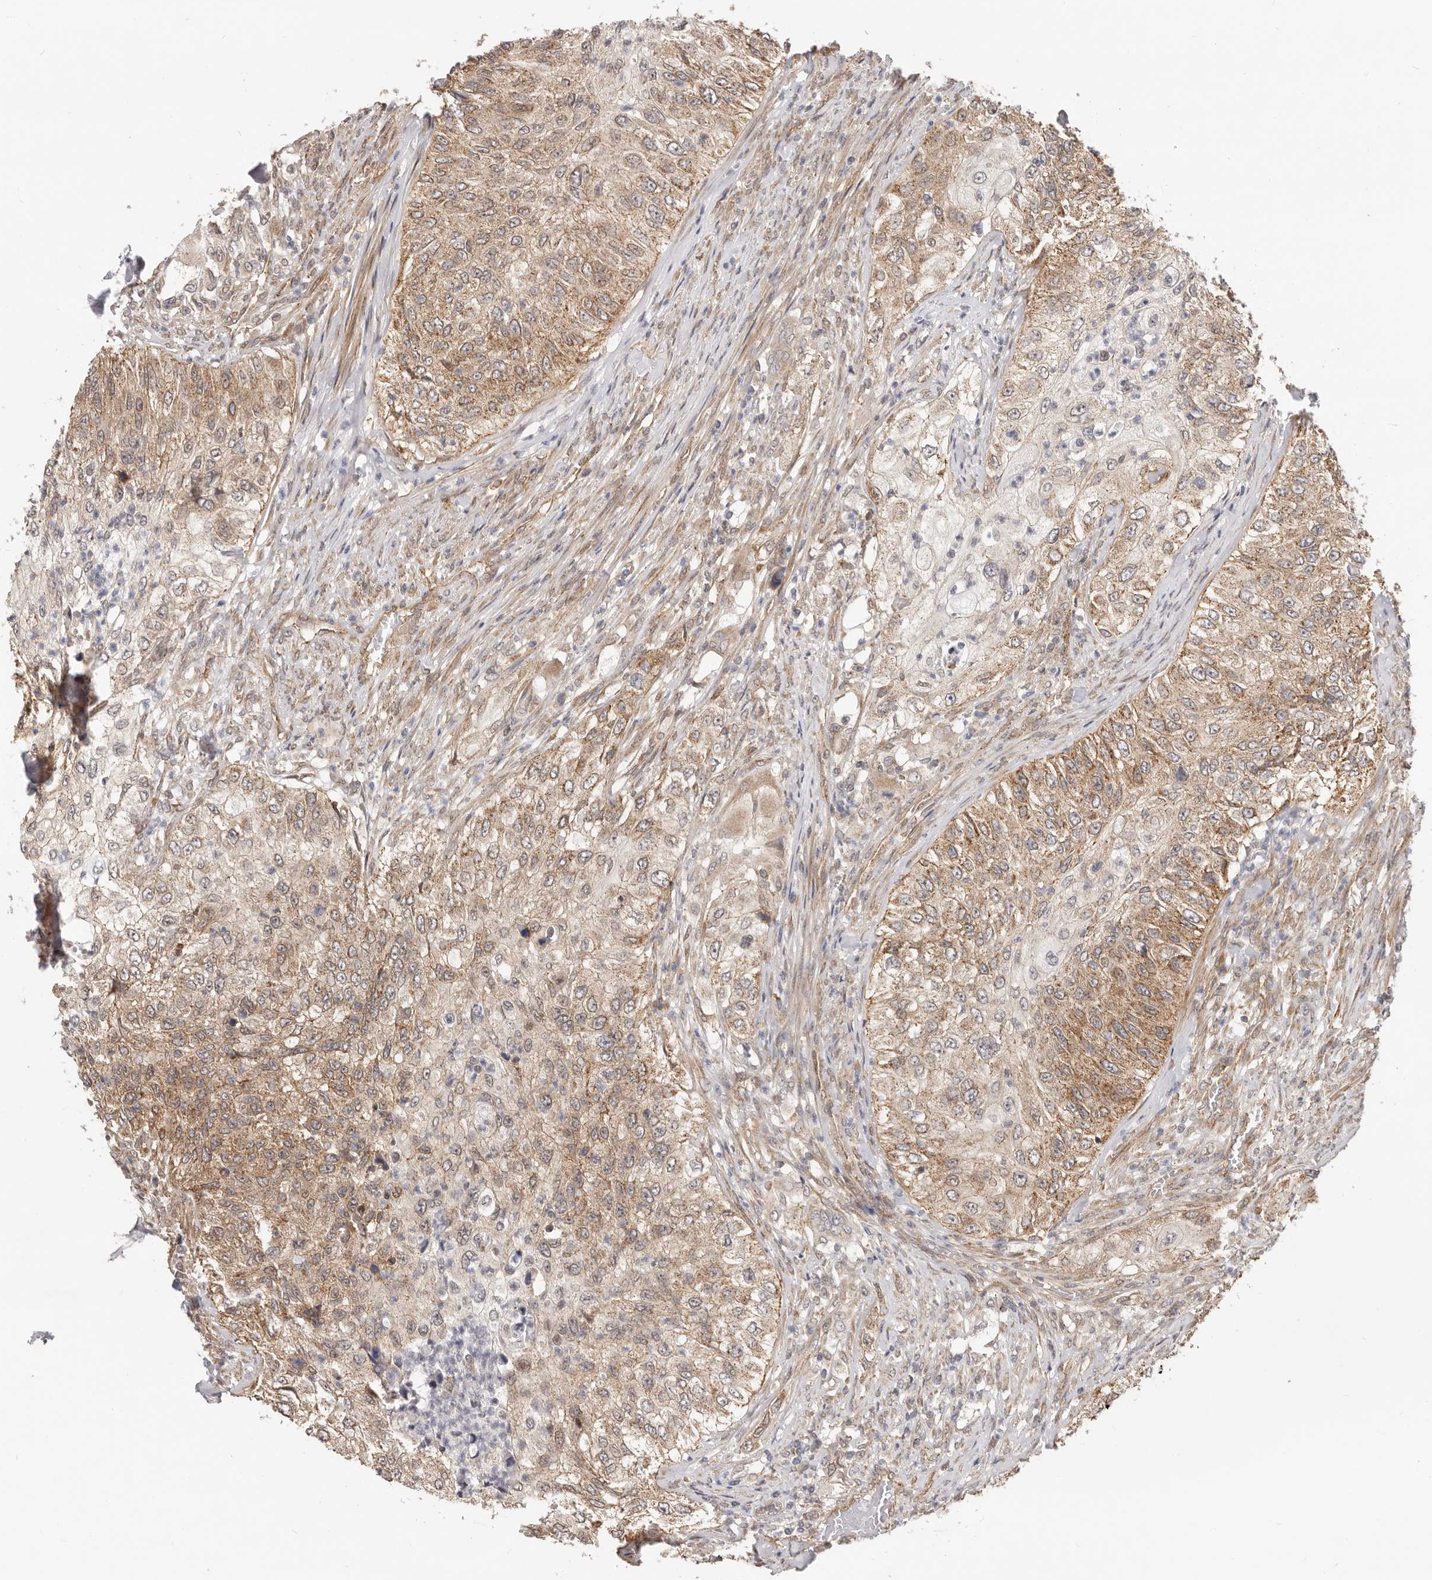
{"staining": {"intensity": "moderate", "quantity": ">75%", "location": "cytoplasmic/membranous"}, "tissue": "urothelial cancer", "cell_type": "Tumor cells", "image_type": "cancer", "snomed": [{"axis": "morphology", "description": "Urothelial carcinoma, High grade"}, {"axis": "topography", "description": "Urinary bladder"}], "caption": "A micrograph of human high-grade urothelial carcinoma stained for a protein demonstrates moderate cytoplasmic/membranous brown staining in tumor cells.", "gene": "USP49", "patient": {"sex": "female", "age": 60}}